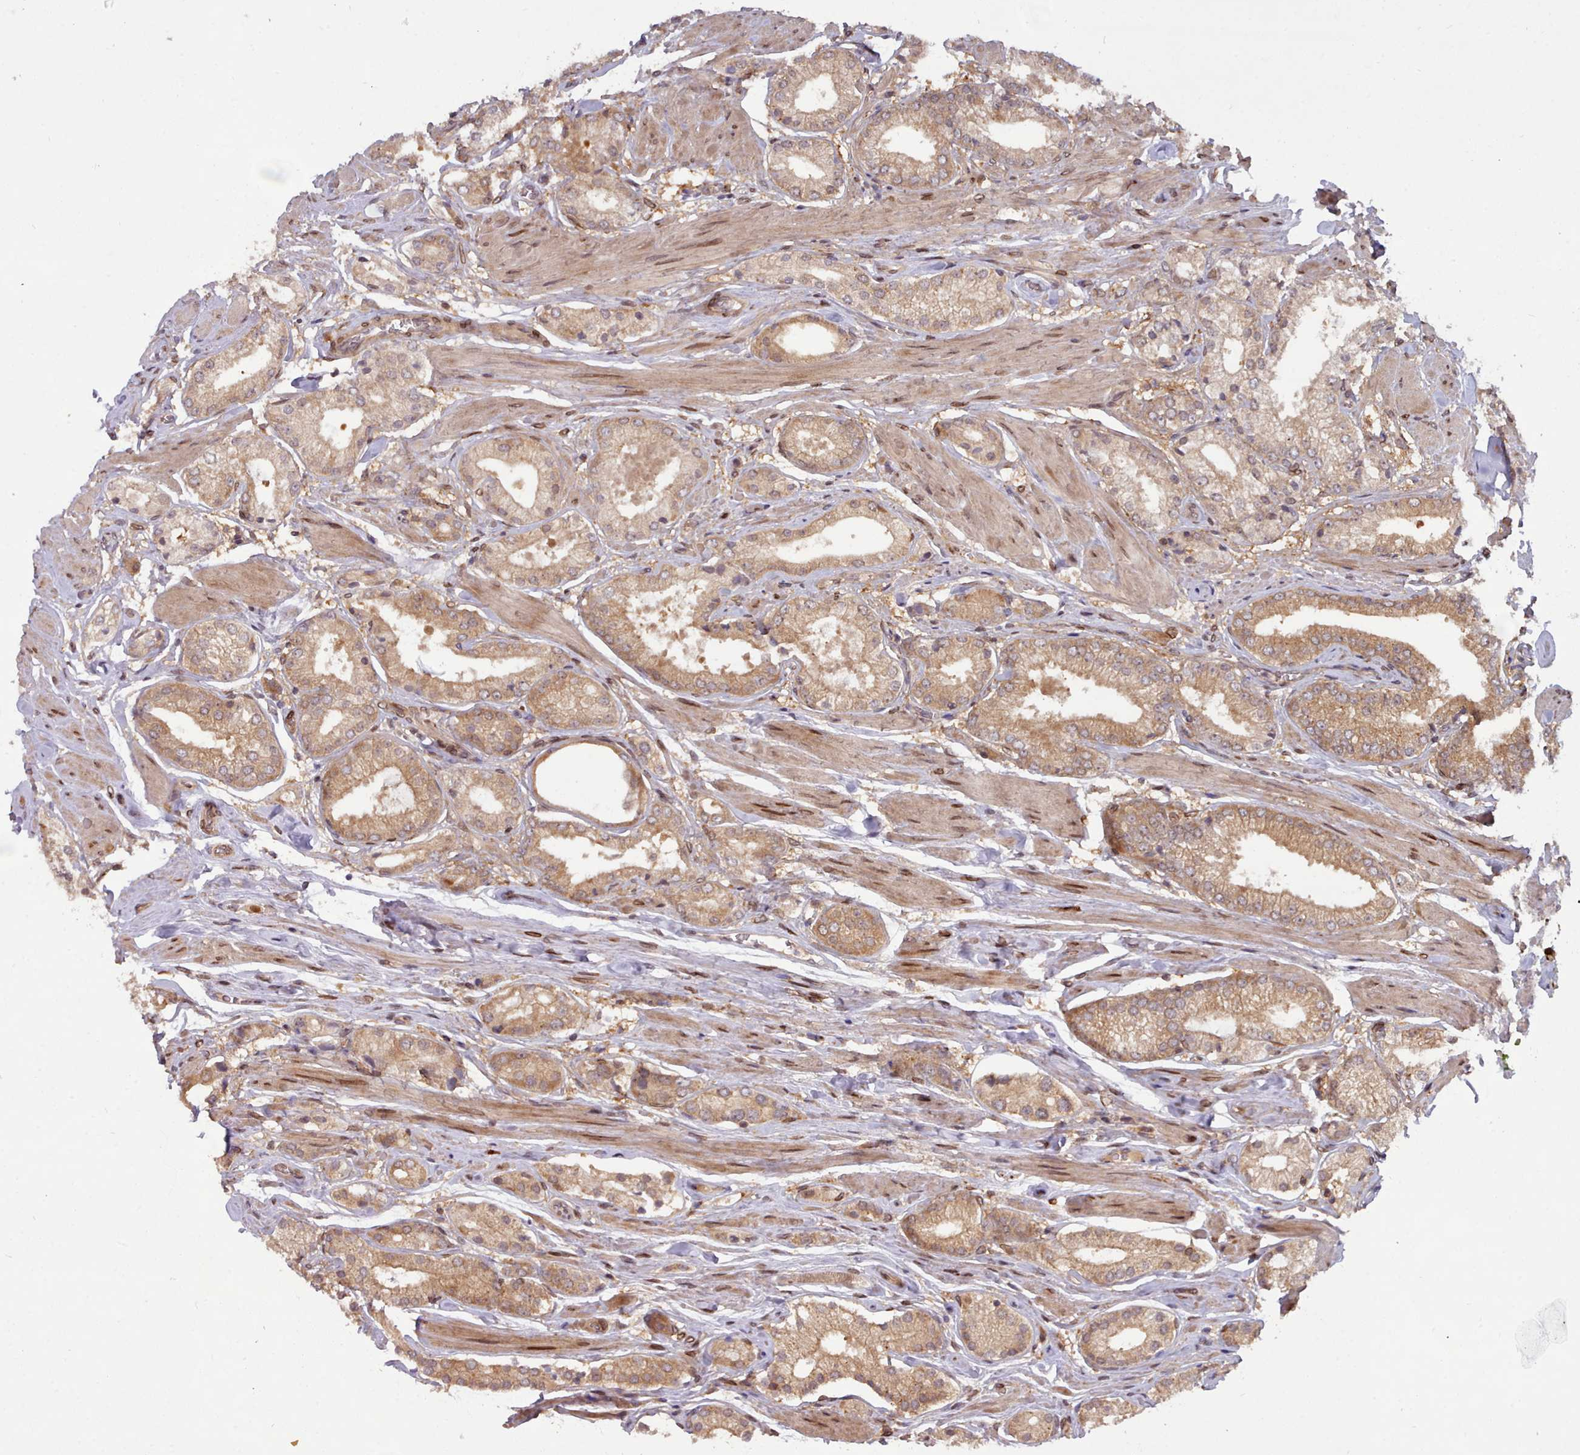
{"staining": {"intensity": "moderate", "quantity": ">75%", "location": "cytoplasmic/membranous"}, "tissue": "prostate cancer", "cell_type": "Tumor cells", "image_type": "cancer", "snomed": [{"axis": "morphology", "description": "Adenocarcinoma, High grade"}, {"axis": "topography", "description": "Prostate and seminal vesicle, NOS"}], "caption": "Protein expression by immunohistochemistry (IHC) demonstrates moderate cytoplasmic/membranous positivity in approximately >75% of tumor cells in prostate cancer.", "gene": "UBE2G1", "patient": {"sex": "male", "age": 64}}